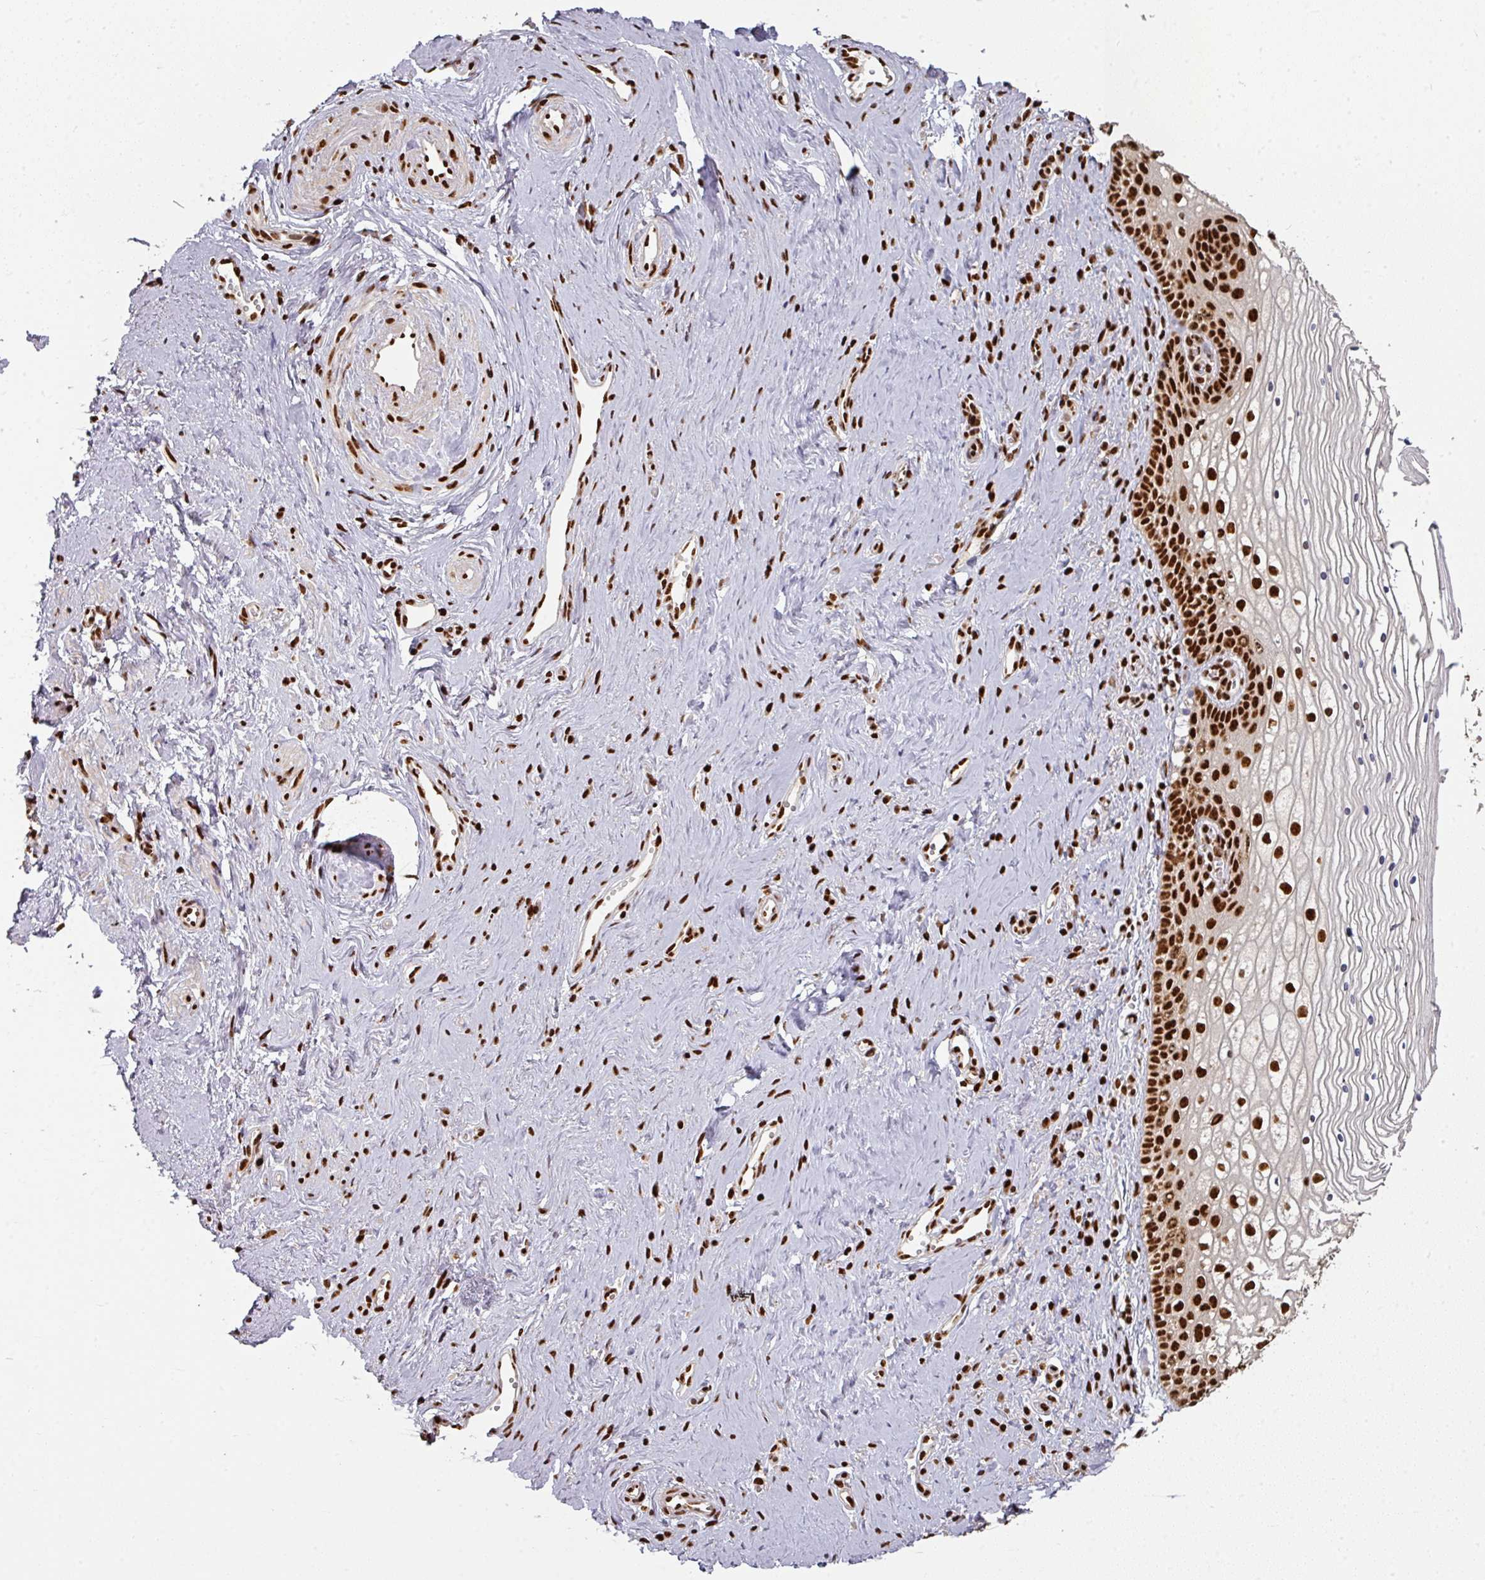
{"staining": {"intensity": "strong", "quantity": ">75%", "location": "nuclear"}, "tissue": "vagina", "cell_type": "Squamous epithelial cells", "image_type": "normal", "snomed": [{"axis": "morphology", "description": "Normal tissue, NOS"}, {"axis": "topography", "description": "Vagina"}], "caption": "DAB (3,3'-diaminobenzidine) immunohistochemical staining of benign vagina shows strong nuclear protein positivity in about >75% of squamous epithelial cells. (brown staining indicates protein expression, while blue staining denotes nuclei).", "gene": "SIK3", "patient": {"sex": "female", "age": 59}}